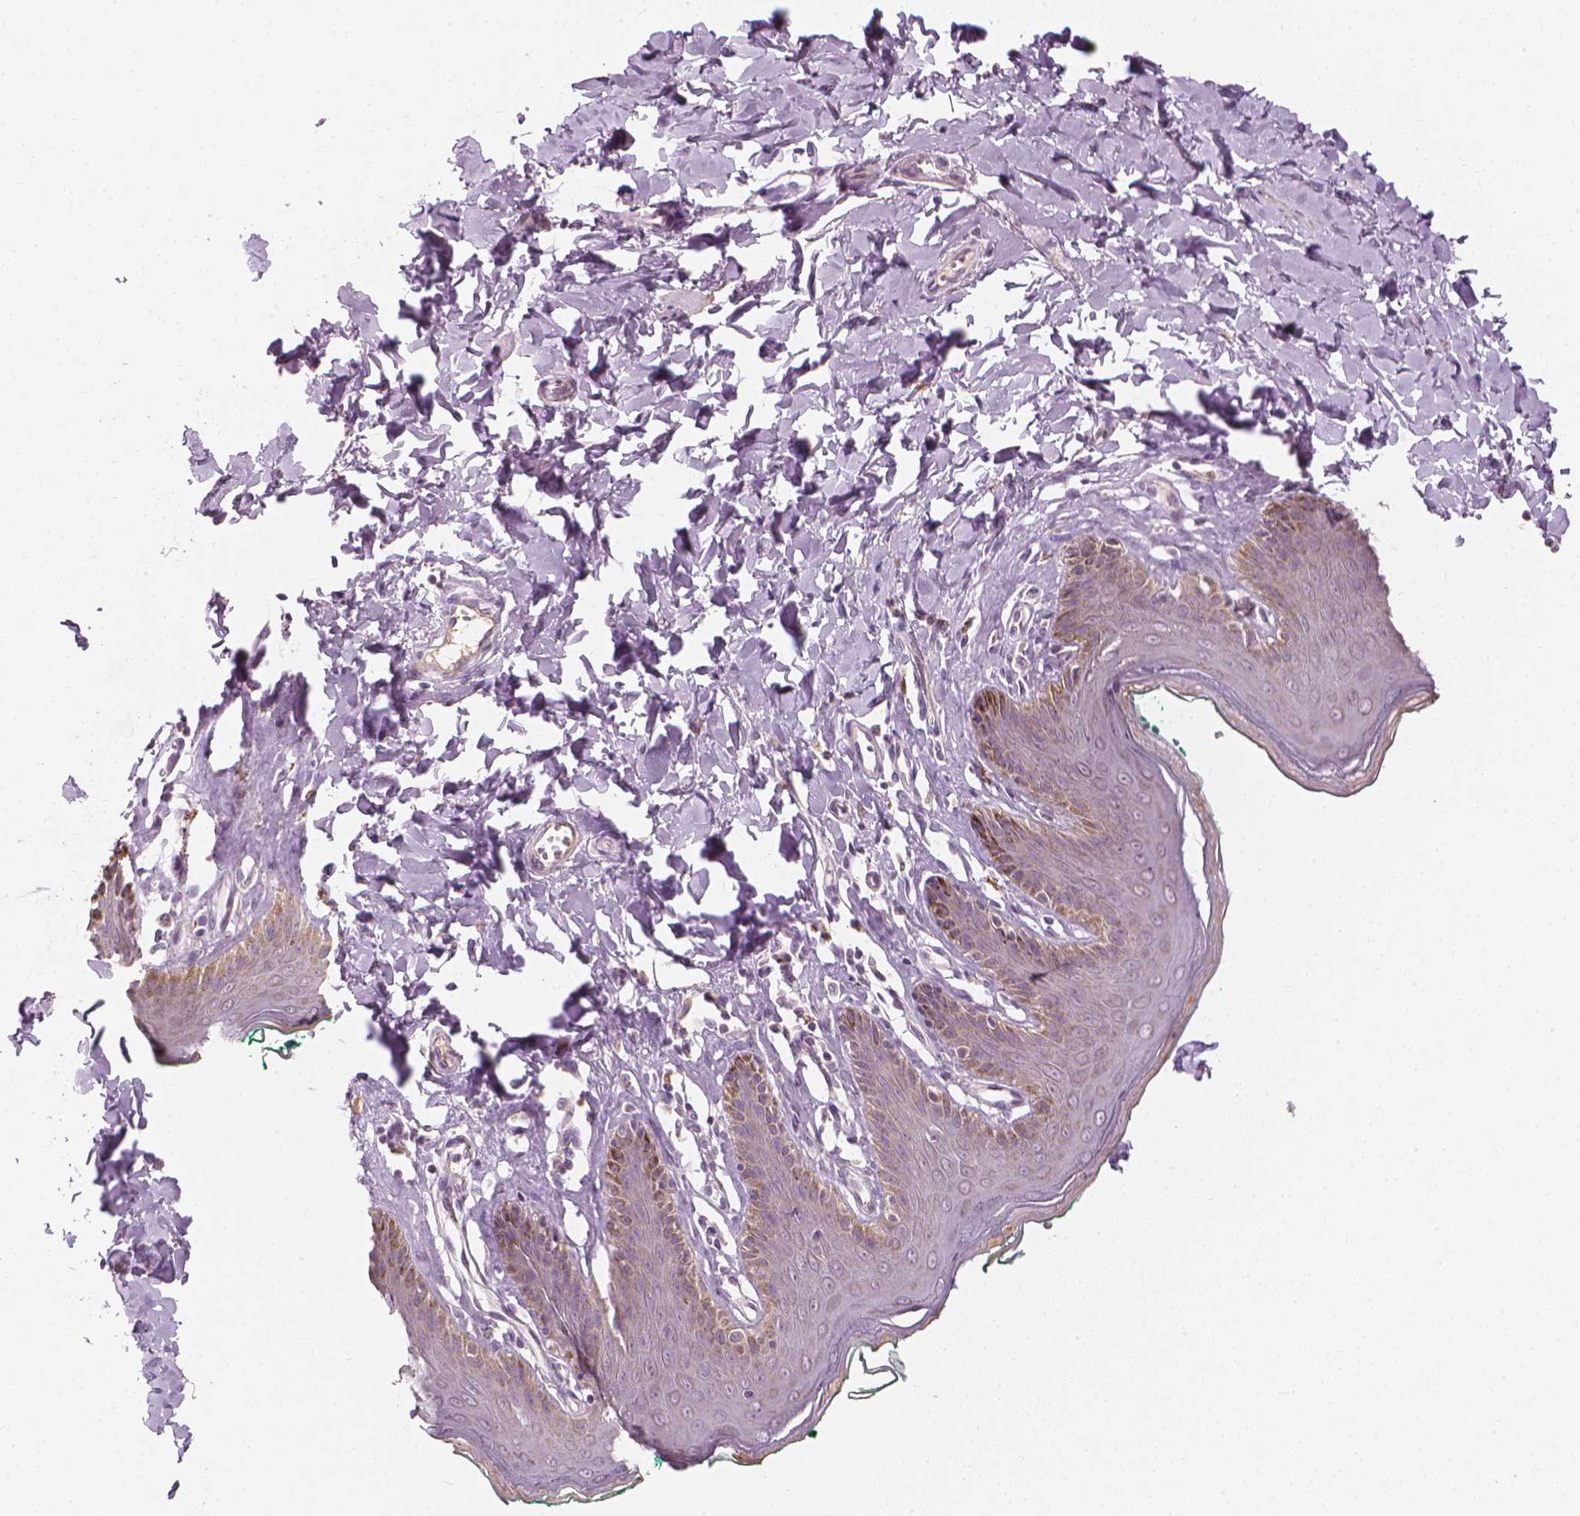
{"staining": {"intensity": "moderate", "quantity": "<25%", "location": "cytoplasmic/membranous"}, "tissue": "skin", "cell_type": "Epidermal cells", "image_type": "normal", "snomed": [{"axis": "morphology", "description": "Normal tissue, NOS"}, {"axis": "topography", "description": "Vulva"}, {"axis": "topography", "description": "Peripheral nerve tissue"}], "caption": "There is low levels of moderate cytoplasmic/membranous positivity in epidermal cells of unremarkable skin, as demonstrated by immunohistochemical staining (brown color).", "gene": "CFAP126", "patient": {"sex": "female", "age": 66}}